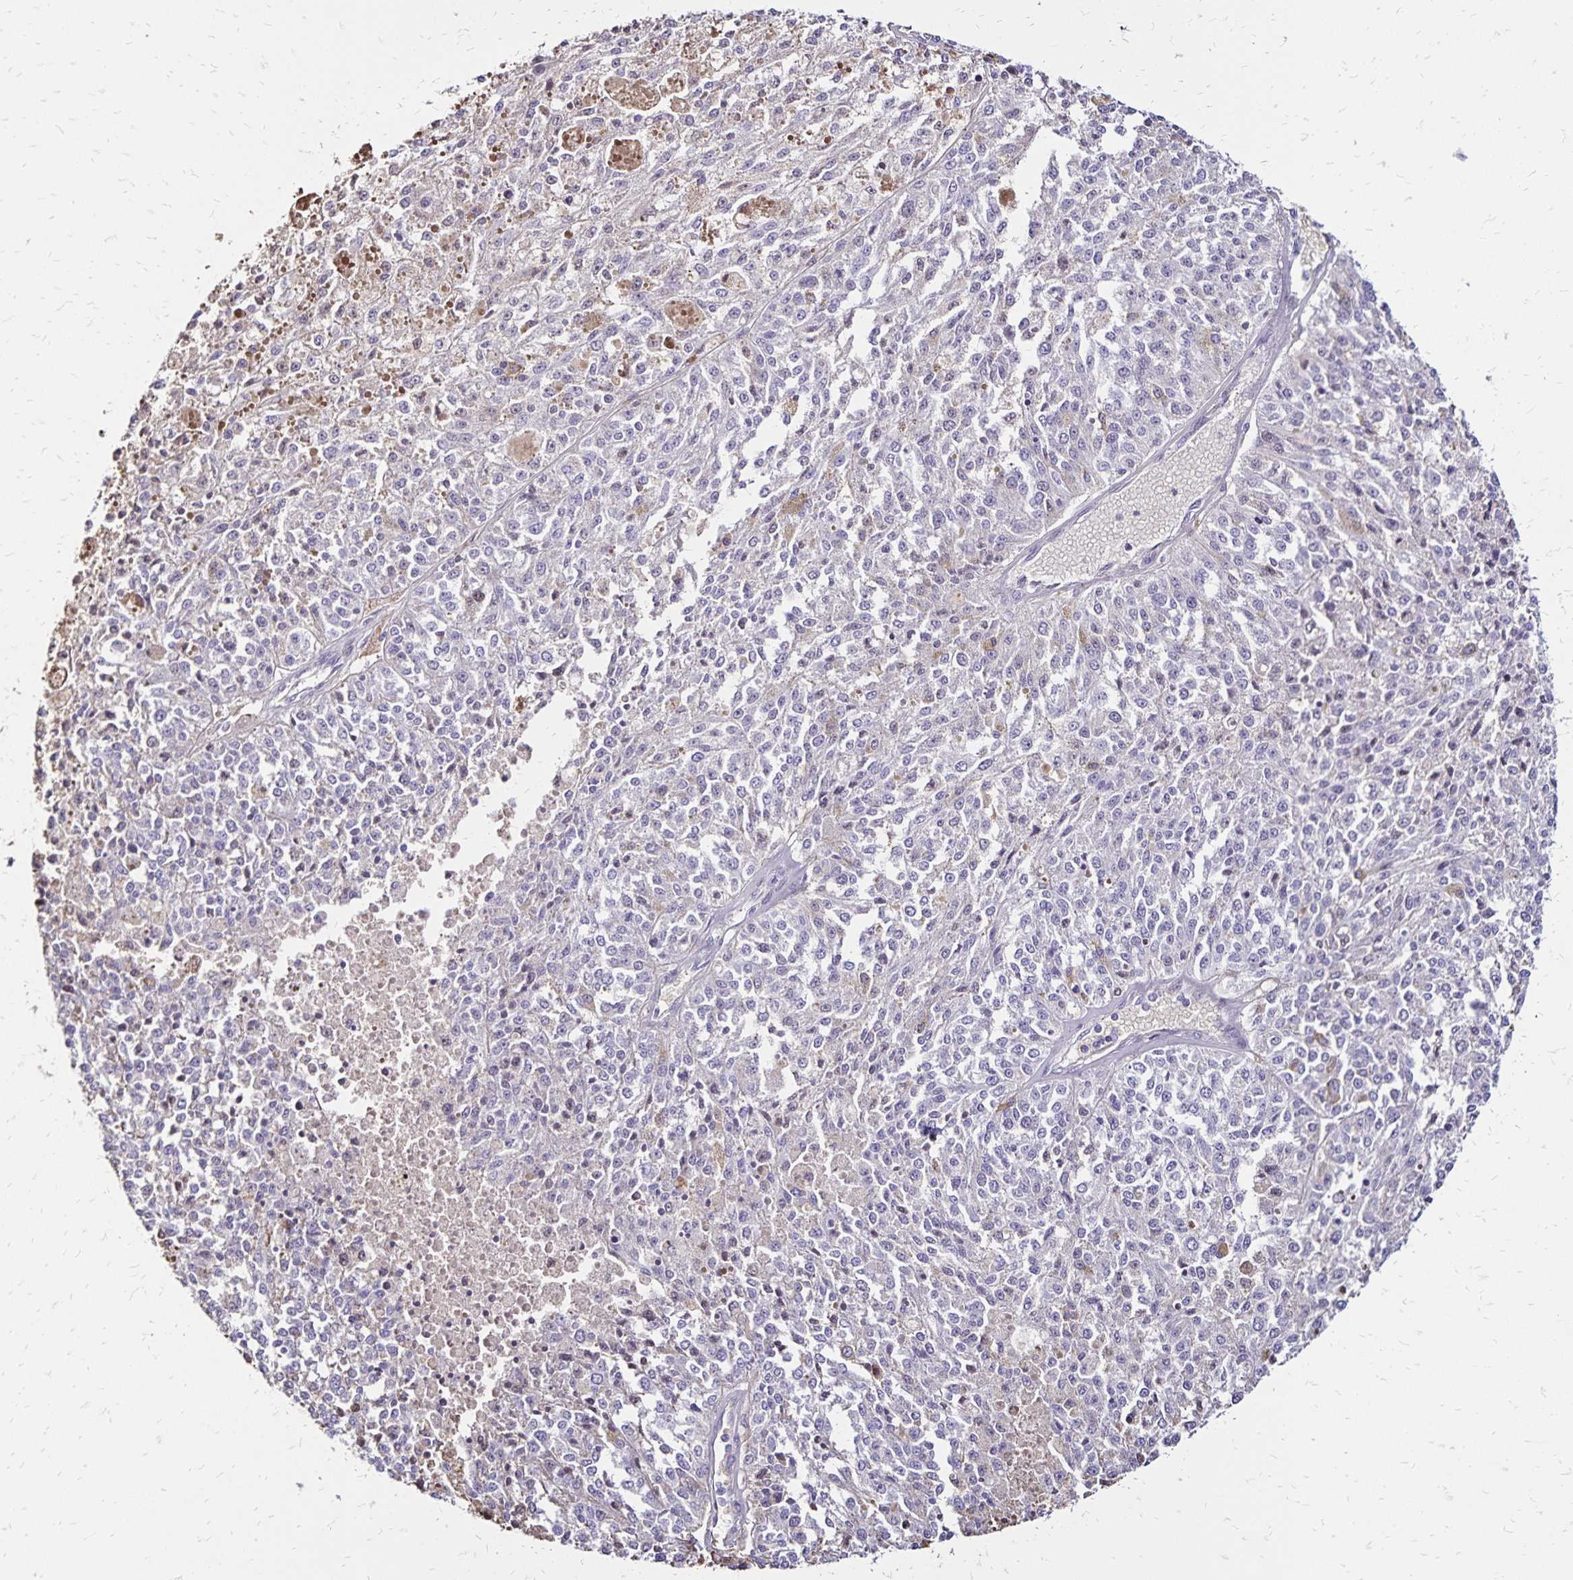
{"staining": {"intensity": "negative", "quantity": "none", "location": "none"}, "tissue": "melanoma", "cell_type": "Tumor cells", "image_type": "cancer", "snomed": [{"axis": "morphology", "description": "Malignant melanoma, Metastatic site"}, {"axis": "topography", "description": "Lymph node"}], "caption": "This is an immunohistochemistry (IHC) photomicrograph of human melanoma. There is no positivity in tumor cells.", "gene": "KISS1", "patient": {"sex": "female", "age": 64}}